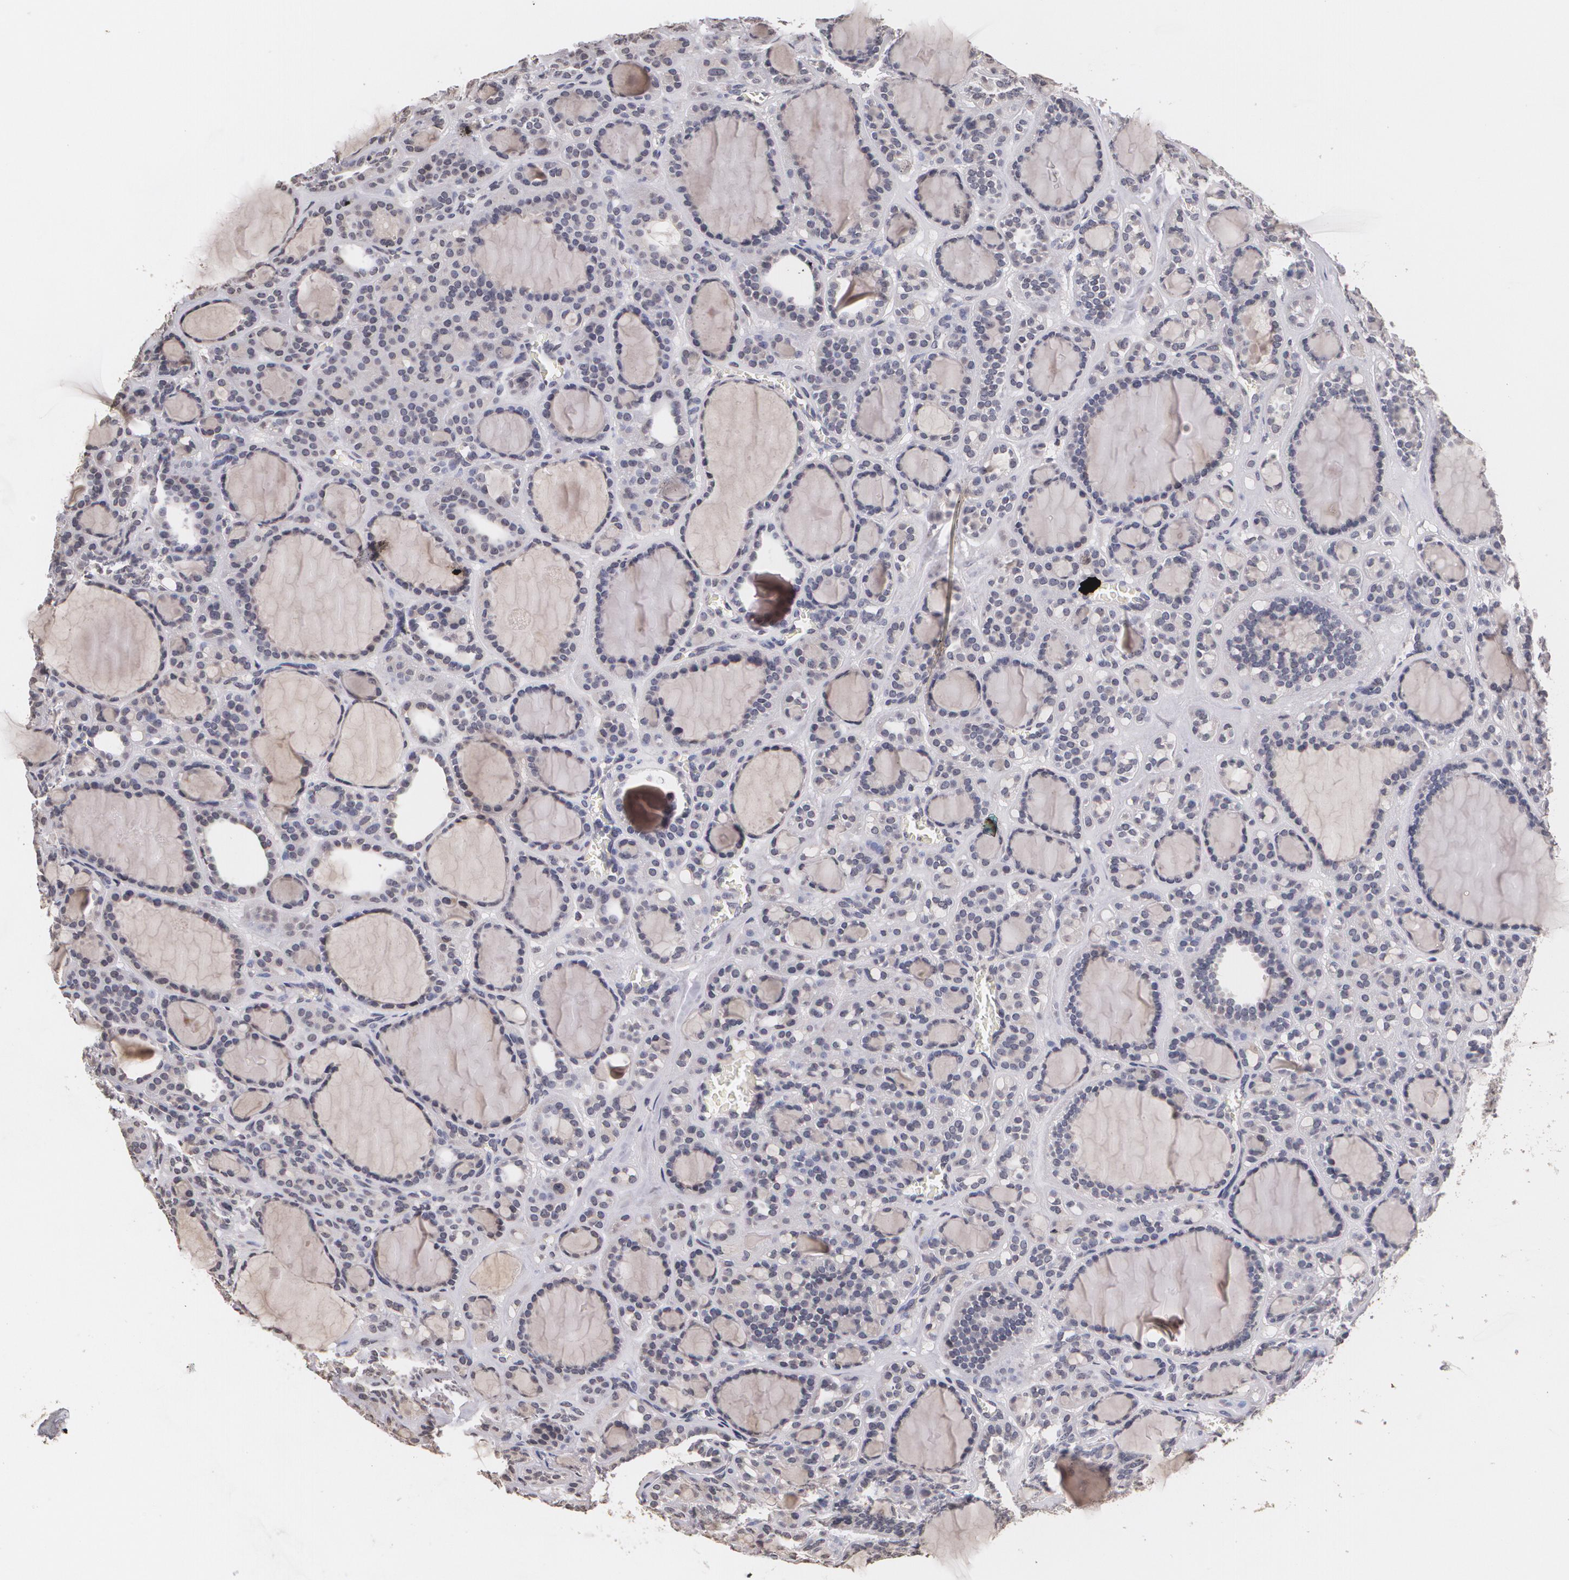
{"staining": {"intensity": "negative", "quantity": "none", "location": "none"}, "tissue": "thyroid cancer", "cell_type": "Tumor cells", "image_type": "cancer", "snomed": [{"axis": "morphology", "description": "Follicular adenoma carcinoma, NOS"}, {"axis": "topography", "description": "Thyroid gland"}], "caption": "Tumor cells are negative for protein expression in human thyroid follicular adenoma carcinoma.", "gene": "THRB", "patient": {"sex": "female", "age": 71}}